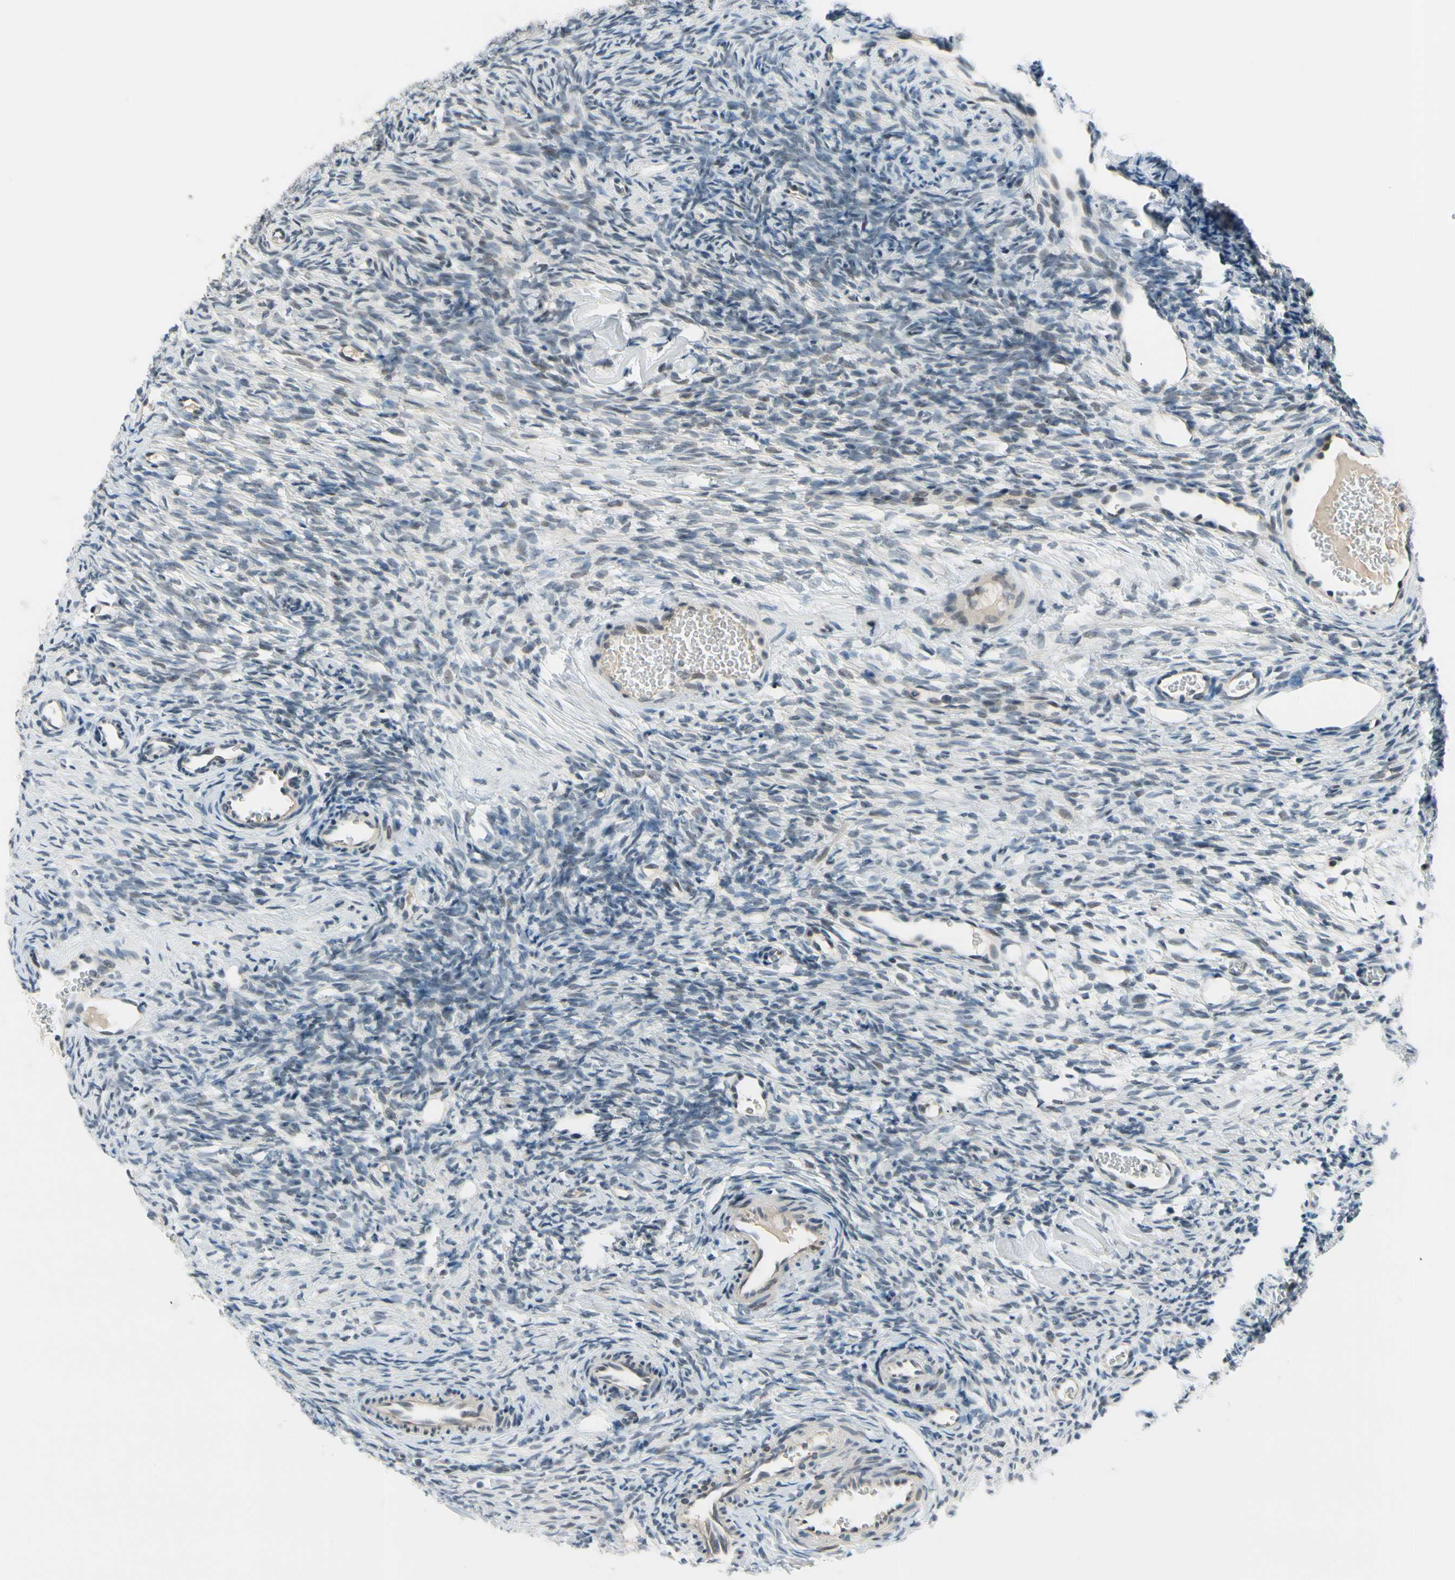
{"staining": {"intensity": "weak", "quantity": "<25%", "location": "nuclear"}, "tissue": "ovary", "cell_type": "Ovarian stroma cells", "image_type": "normal", "snomed": [{"axis": "morphology", "description": "Normal tissue, NOS"}, {"axis": "topography", "description": "Ovary"}], "caption": "Immunohistochemistry histopathology image of normal ovary: ovary stained with DAB (3,3'-diaminobenzidine) demonstrates no significant protein expression in ovarian stroma cells.", "gene": "TAF12", "patient": {"sex": "female", "age": 35}}